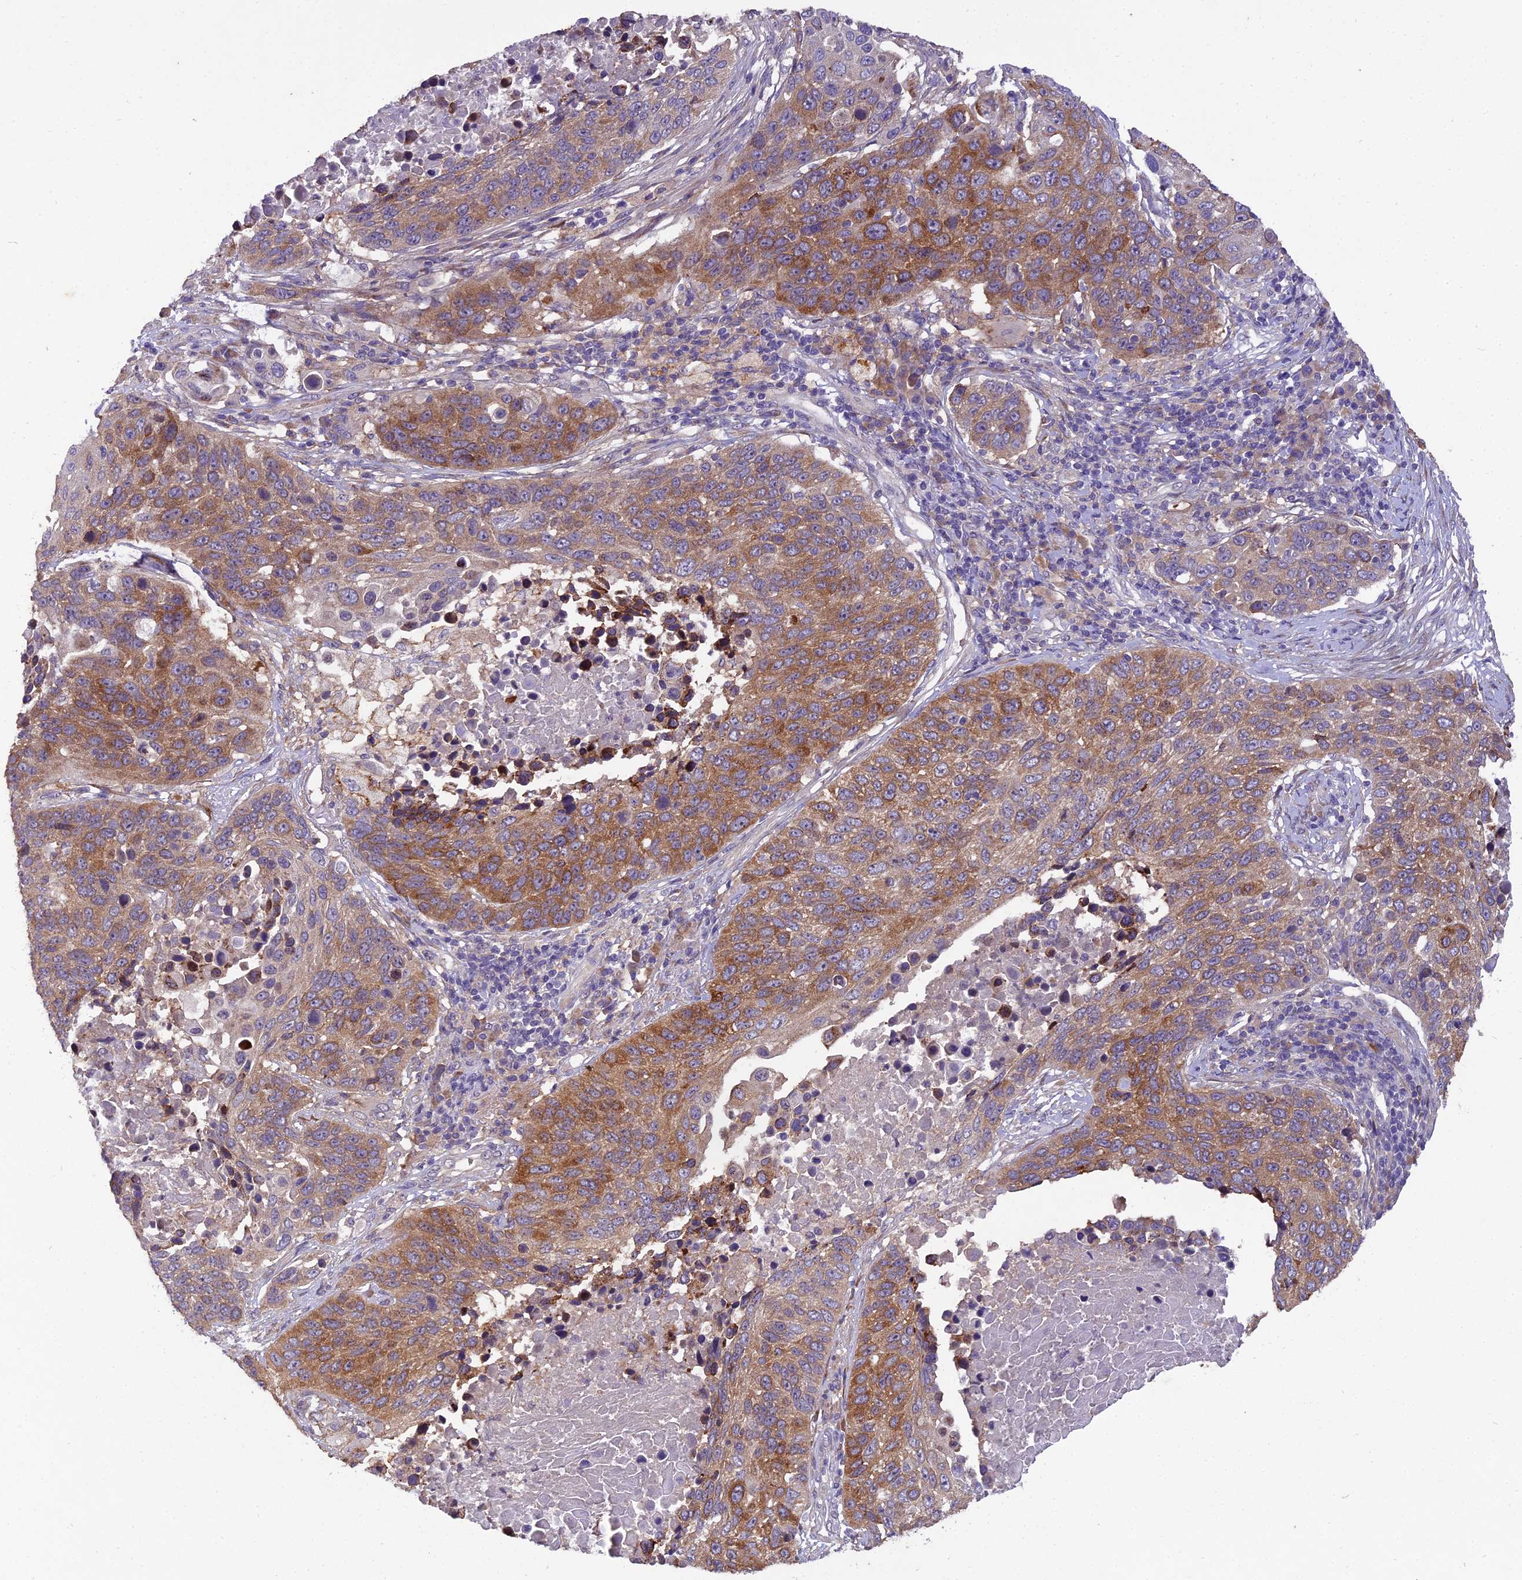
{"staining": {"intensity": "moderate", "quantity": ">75%", "location": "cytoplasmic/membranous"}, "tissue": "lung cancer", "cell_type": "Tumor cells", "image_type": "cancer", "snomed": [{"axis": "morphology", "description": "Normal tissue, NOS"}, {"axis": "morphology", "description": "Squamous cell carcinoma, NOS"}, {"axis": "topography", "description": "Lymph node"}, {"axis": "topography", "description": "Lung"}], "caption": "Brown immunohistochemical staining in human lung cancer (squamous cell carcinoma) reveals moderate cytoplasmic/membranous positivity in approximately >75% of tumor cells. (DAB (3,3'-diaminobenzidine) IHC, brown staining for protein, blue staining for nuclei).", "gene": "CENPL", "patient": {"sex": "male", "age": 66}}